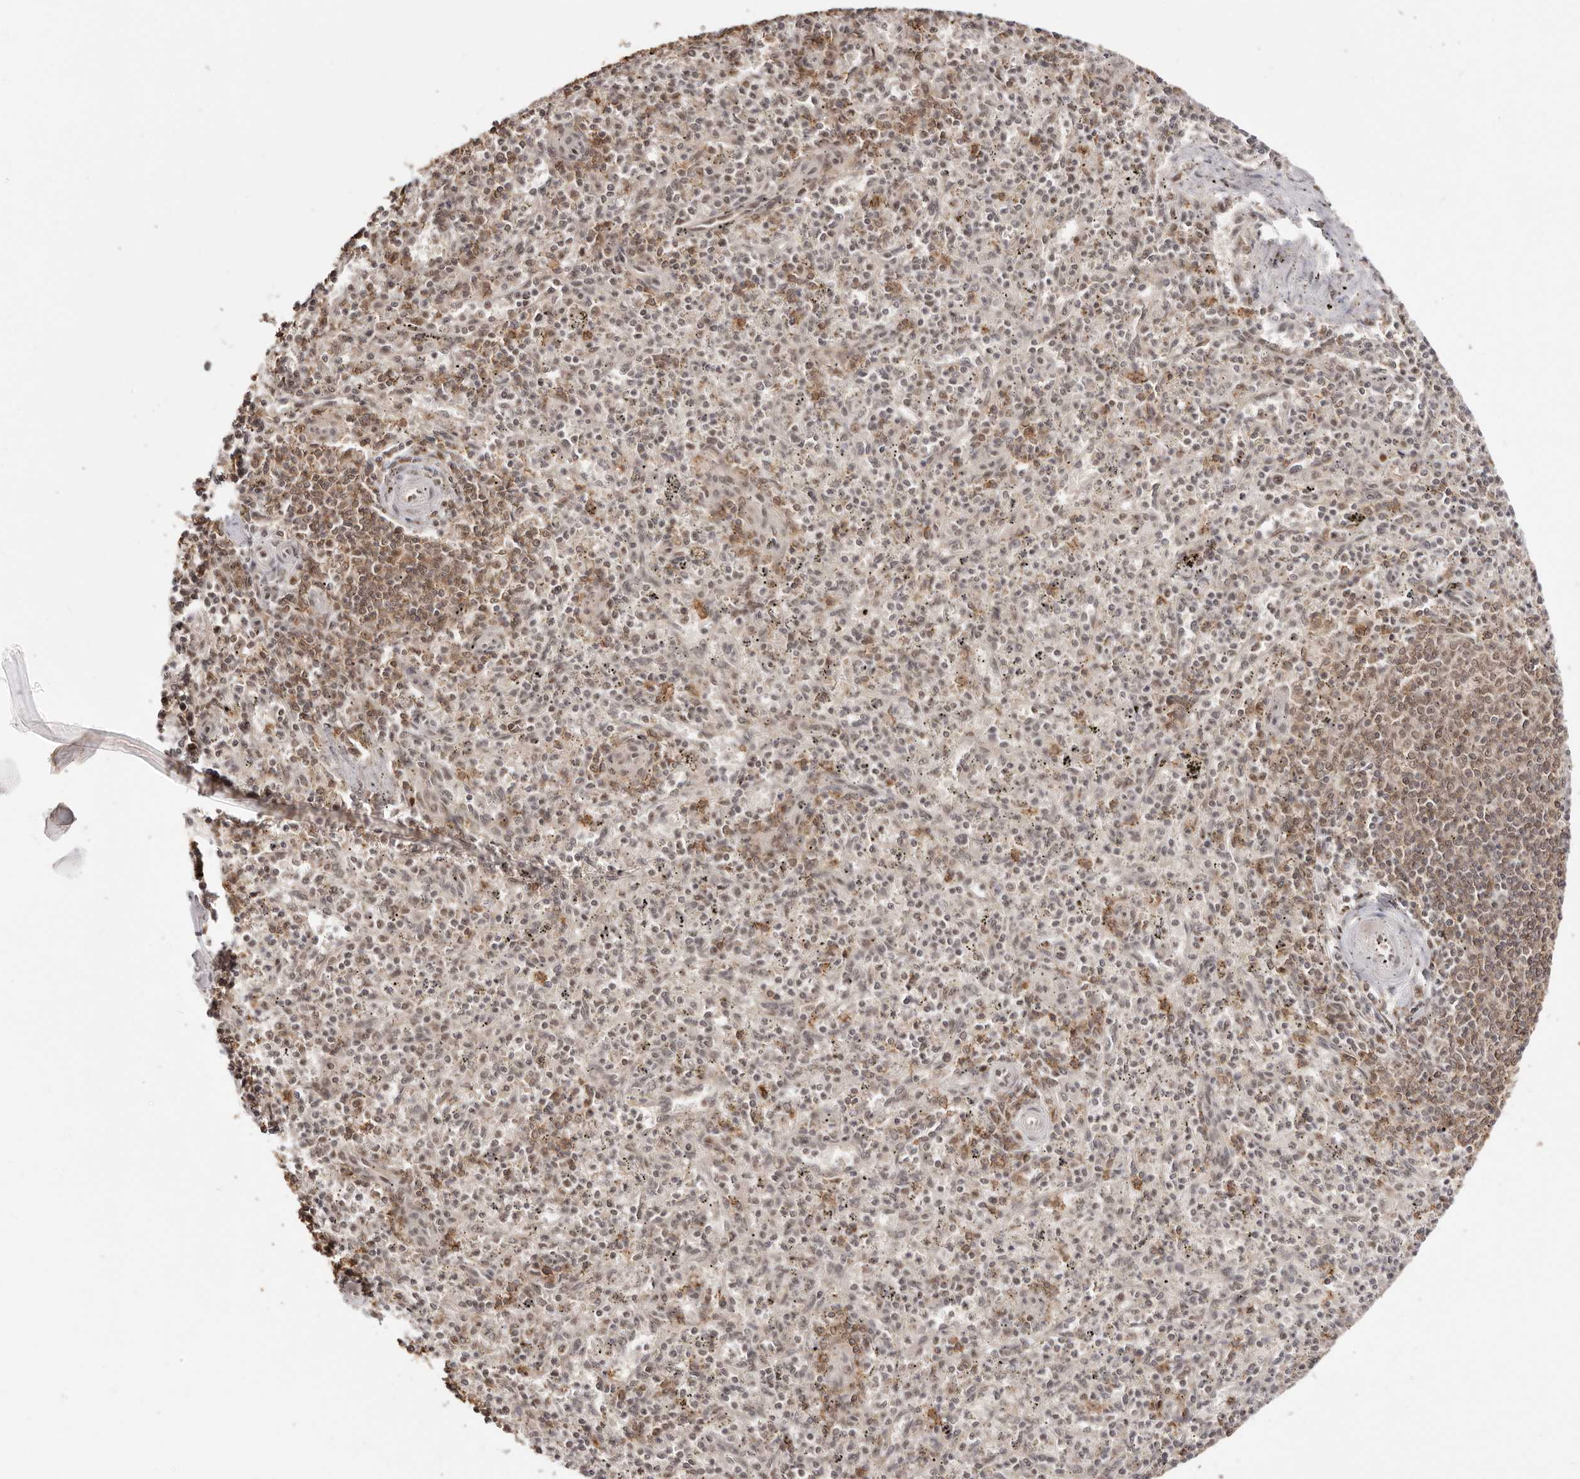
{"staining": {"intensity": "moderate", "quantity": "<25%", "location": "cytoplasmic/membranous,nuclear"}, "tissue": "spleen", "cell_type": "Cells in red pulp", "image_type": "normal", "snomed": [{"axis": "morphology", "description": "Normal tissue, NOS"}, {"axis": "topography", "description": "Spleen"}], "caption": "Brown immunohistochemical staining in unremarkable spleen exhibits moderate cytoplasmic/membranous,nuclear staining in about <25% of cells in red pulp.", "gene": "MED8", "patient": {"sex": "male", "age": 72}}